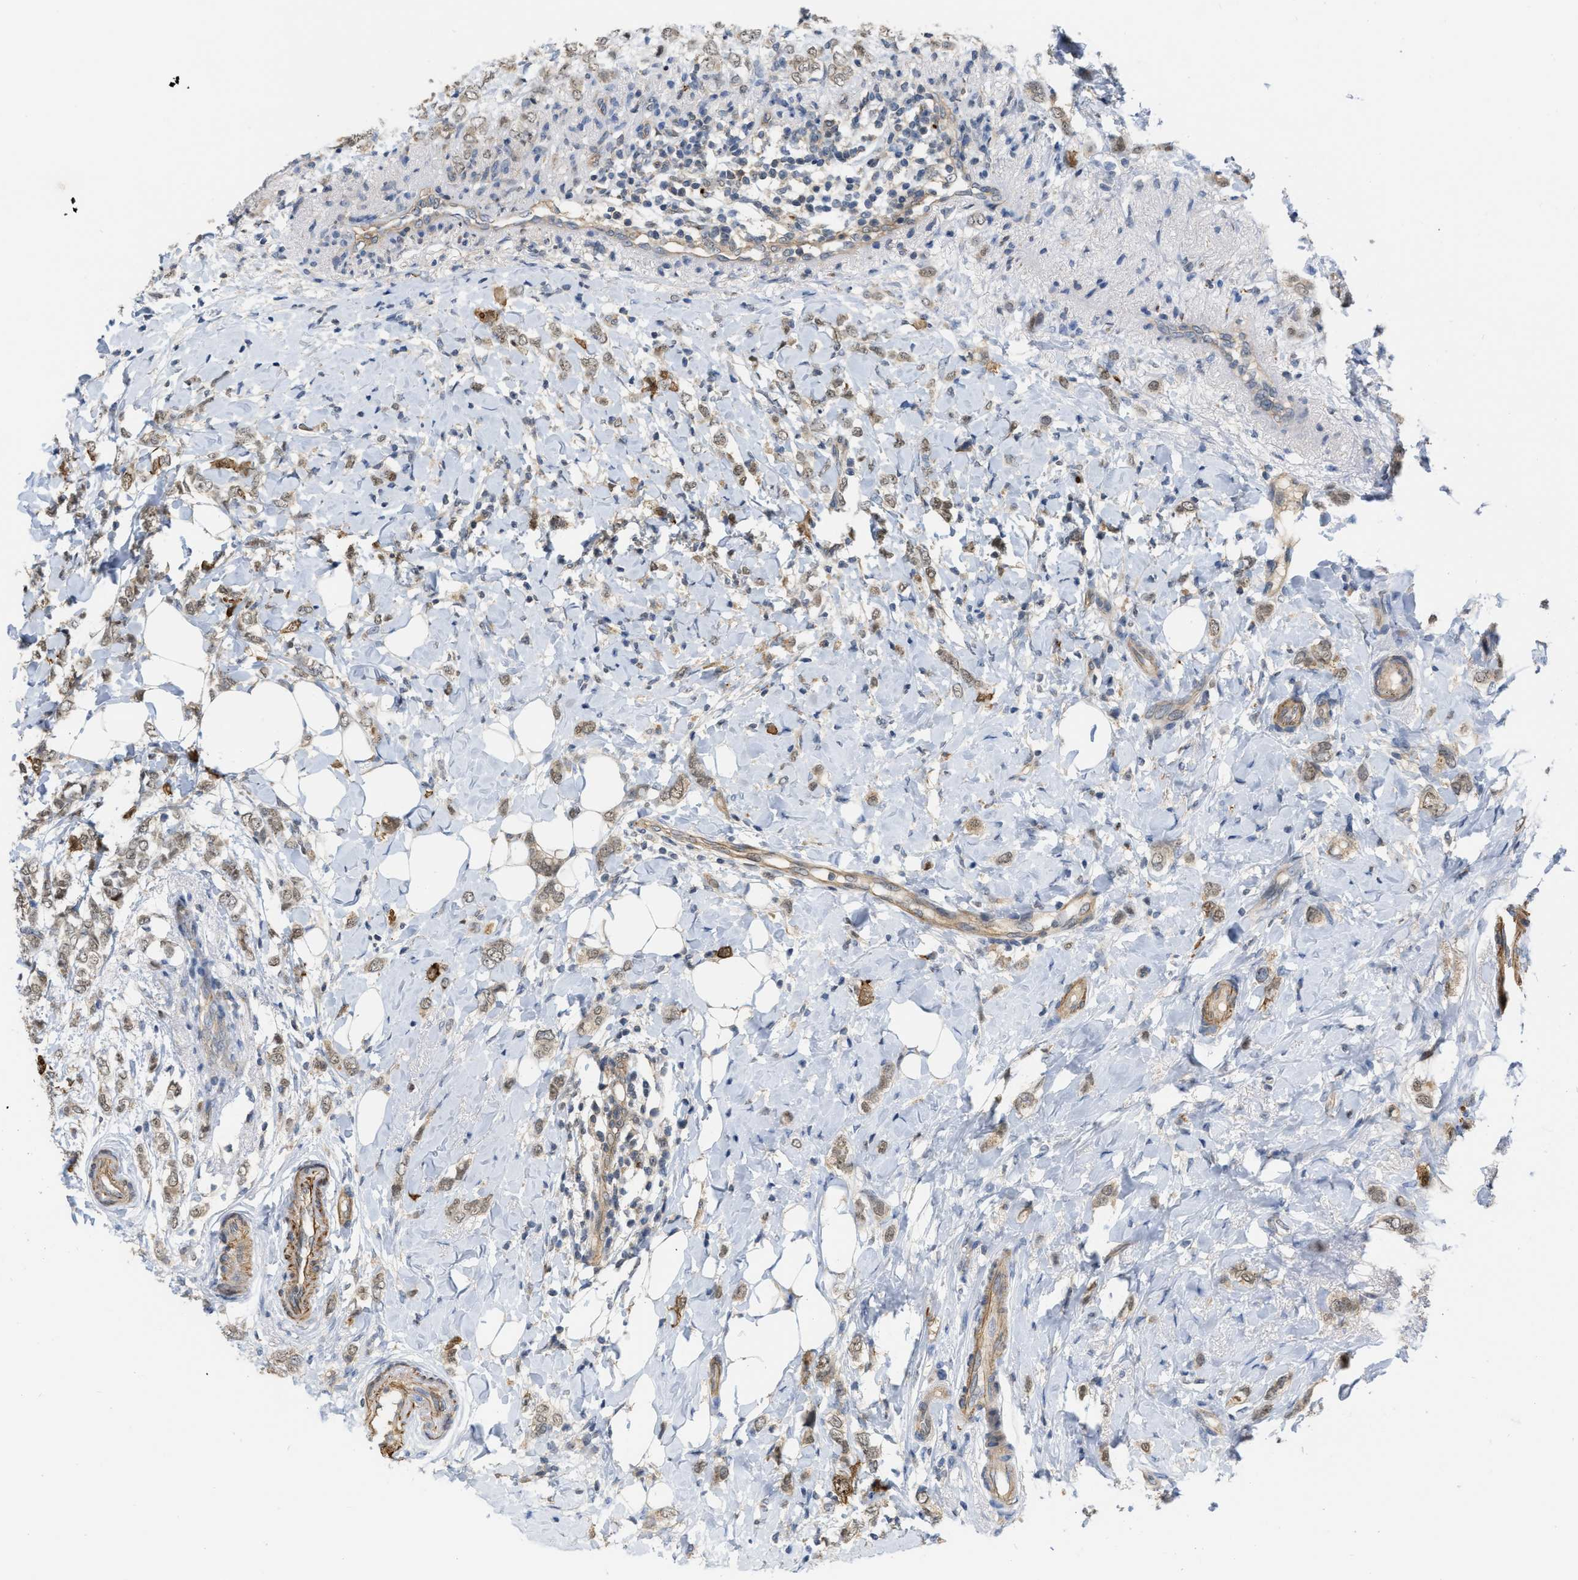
{"staining": {"intensity": "weak", "quantity": ">75%", "location": "cytoplasmic/membranous"}, "tissue": "breast cancer", "cell_type": "Tumor cells", "image_type": "cancer", "snomed": [{"axis": "morphology", "description": "Normal tissue, NOS"}, {"axis": "morphology", "description": "Lobular carcinoma"}, {"axis": "topography", "description": "Breast"}], "caption": "Breast cancer (lobular carcinoma) tissue reveals weak cytoplasmic/membranous staining in approximately >75% of tumor cells The staining was performed using DAB (3,3'-diaminobenzidine), with brown indicating positive protein expression. Nuclei are stained blue with hematoxylin.", "gene": "NAPEPLD", "patient": {"sex": "female", "age": 47}}